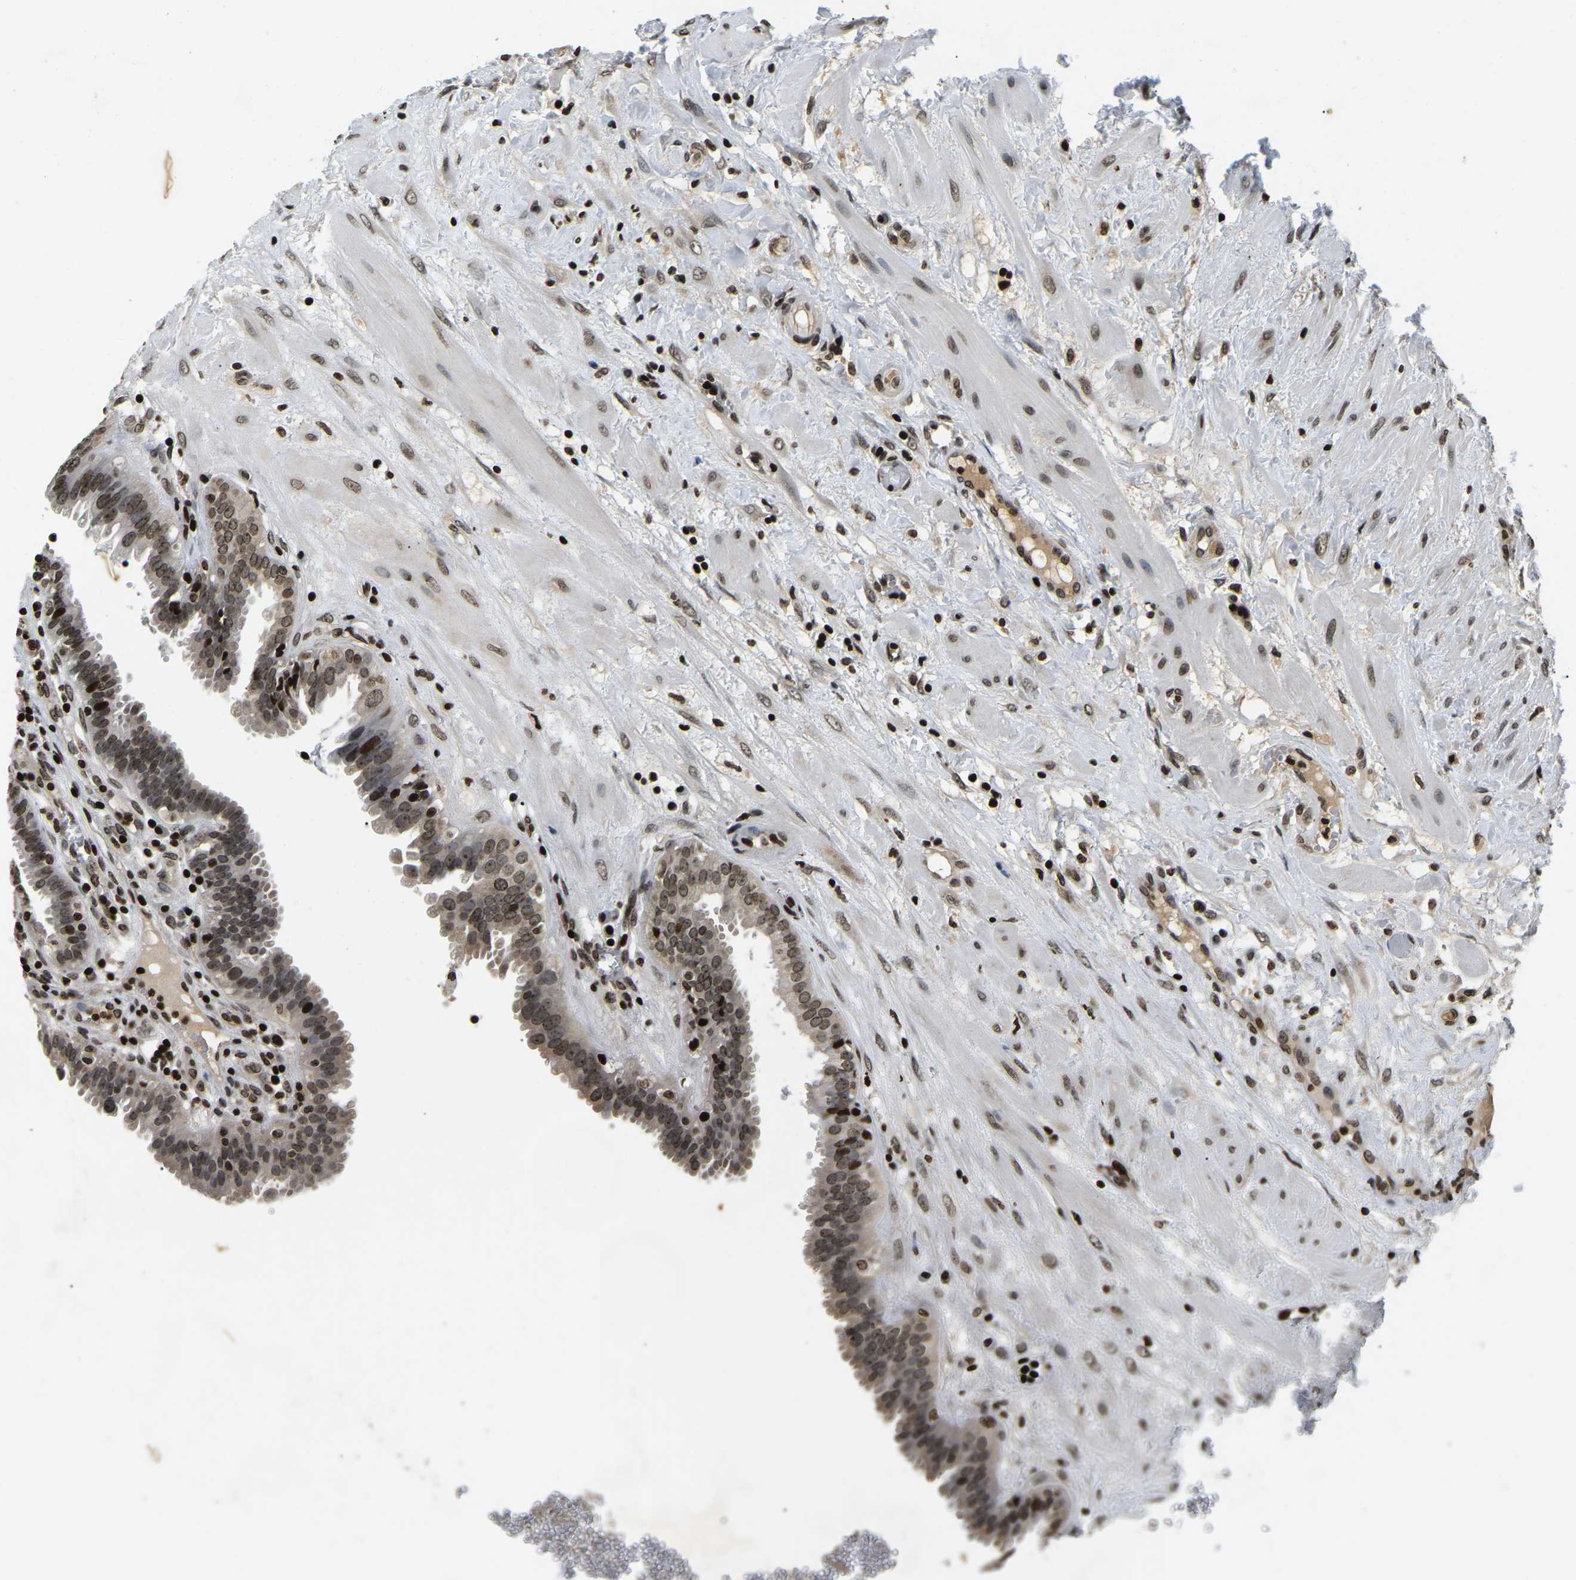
{"staining": {"intensity": "strong", "quantity": ">75%", "location": "nuclear"}, "tissue": "seminal vesicle", "cell_type": "Glandular cells", "image_type": "normal", "snomed": [{"axis": "morphology", "description": "Normal tissue, NOS"}, {"axis": "morphology", "description": "Adenocarcinoma, High grade"}, {"axis": "topography", "description": "Prostate"}, {"axis": "topography", "description": "Seminal veicle"}], "caption": "IHC photomicrograph of unremarkable seminal vesicle stained for a protein (brown), which demonstrates high levels of strong nuclear positivity in about >75% of glandular cells.", "gene": "LRRC61", "patient": {"sex": "male", "age": 55}}